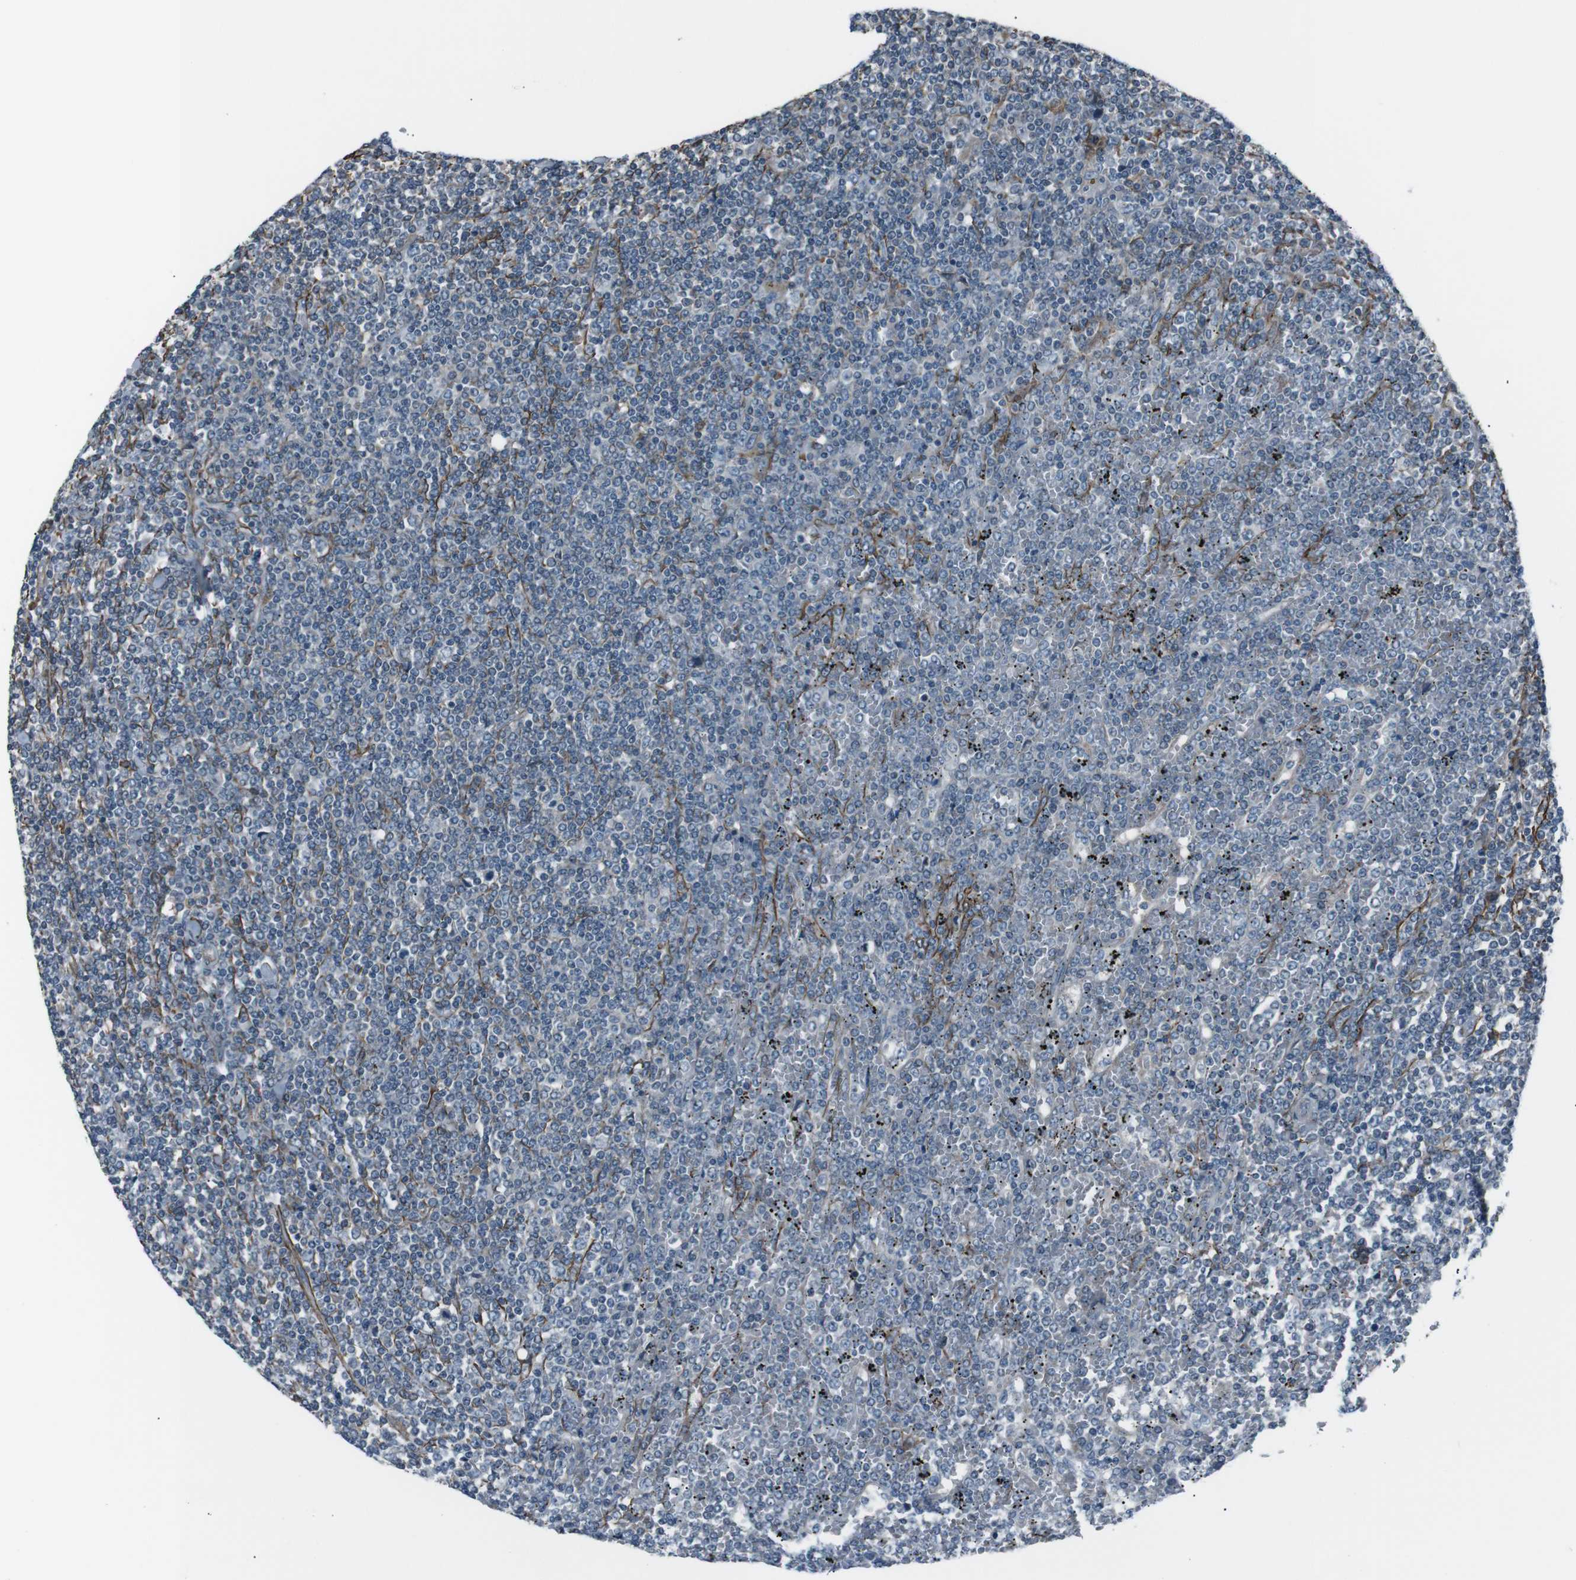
{"staining": {"intensity": "negative", "quantity": "none", "location": "none"}, "tissue": "lymphoma", "cell_type": "Tumor cells", "image_type": "cancer", "snomed": [{"axis": "morphology", "description": "Malignant lymphoma, non-Hodgkin's type, Low grade"}, {"axis": "topography", "description": "Spleen"}], "caption": "Protein analysis of malignant lymphoma, non-Hodgkin's type (low-grade) reveals no significant staining in tumor cells.", "gene": "PDLIM5", "patient": {"sex": "female", "age": 19}}